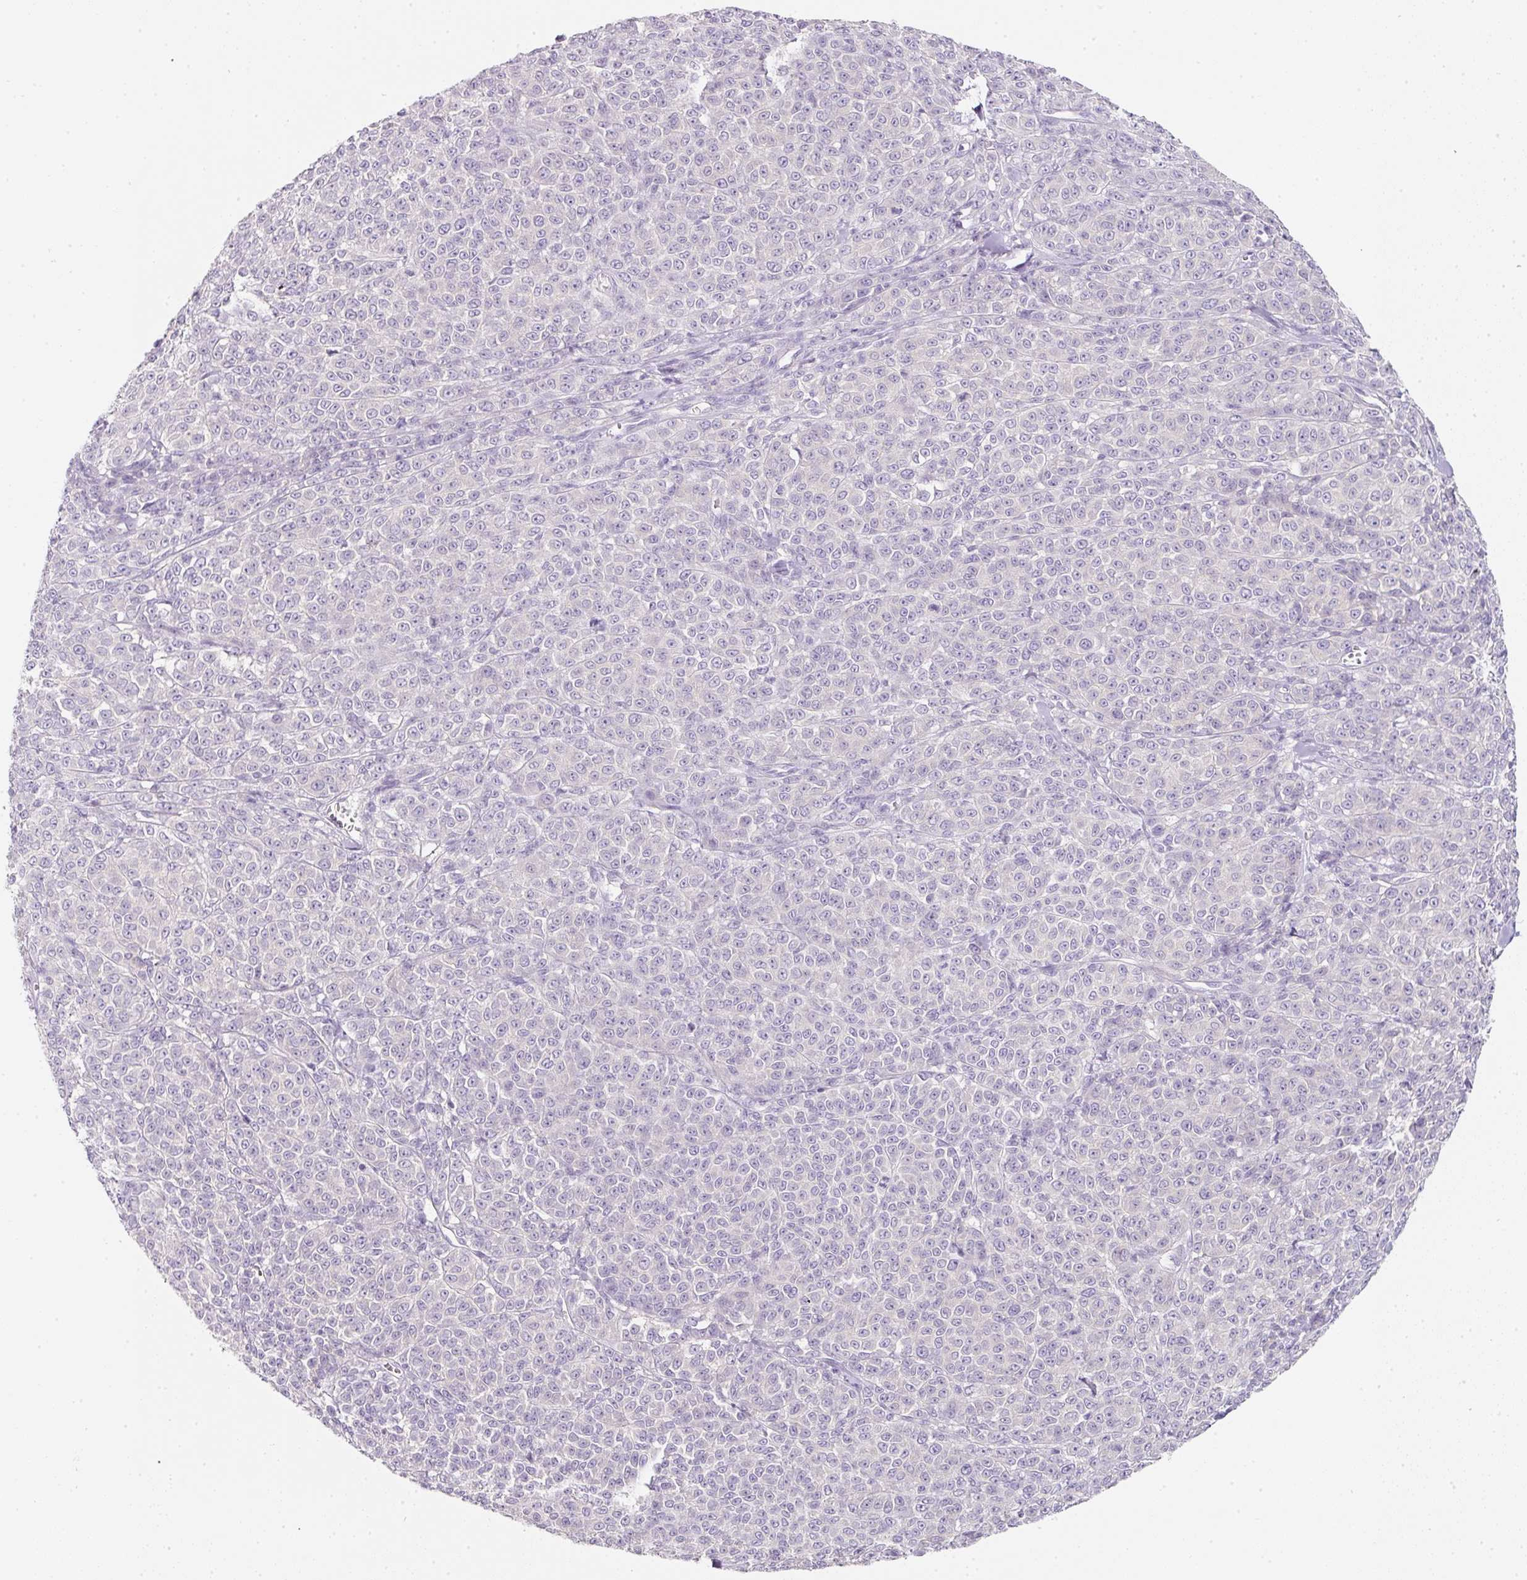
{"staining": {"intensity": "negative", "quantity": "none", "location": "none"}, "tissue": "melanoma", "cell_type": "Tumor cells", "image_type": "cancer", "snomed": [{"axis": "morphology", "description": "Normal tissue, NOS"}, {"axis": "morphology", "description": "Malignant melanoma, NOS"}, {"axis": "topography", "description": "Skin"}], "caption": "An image of human melanoma is negative for staining in tumor cells.", "gene": "SLC2A2", "patient": {"sex": "female", "age": 34}}